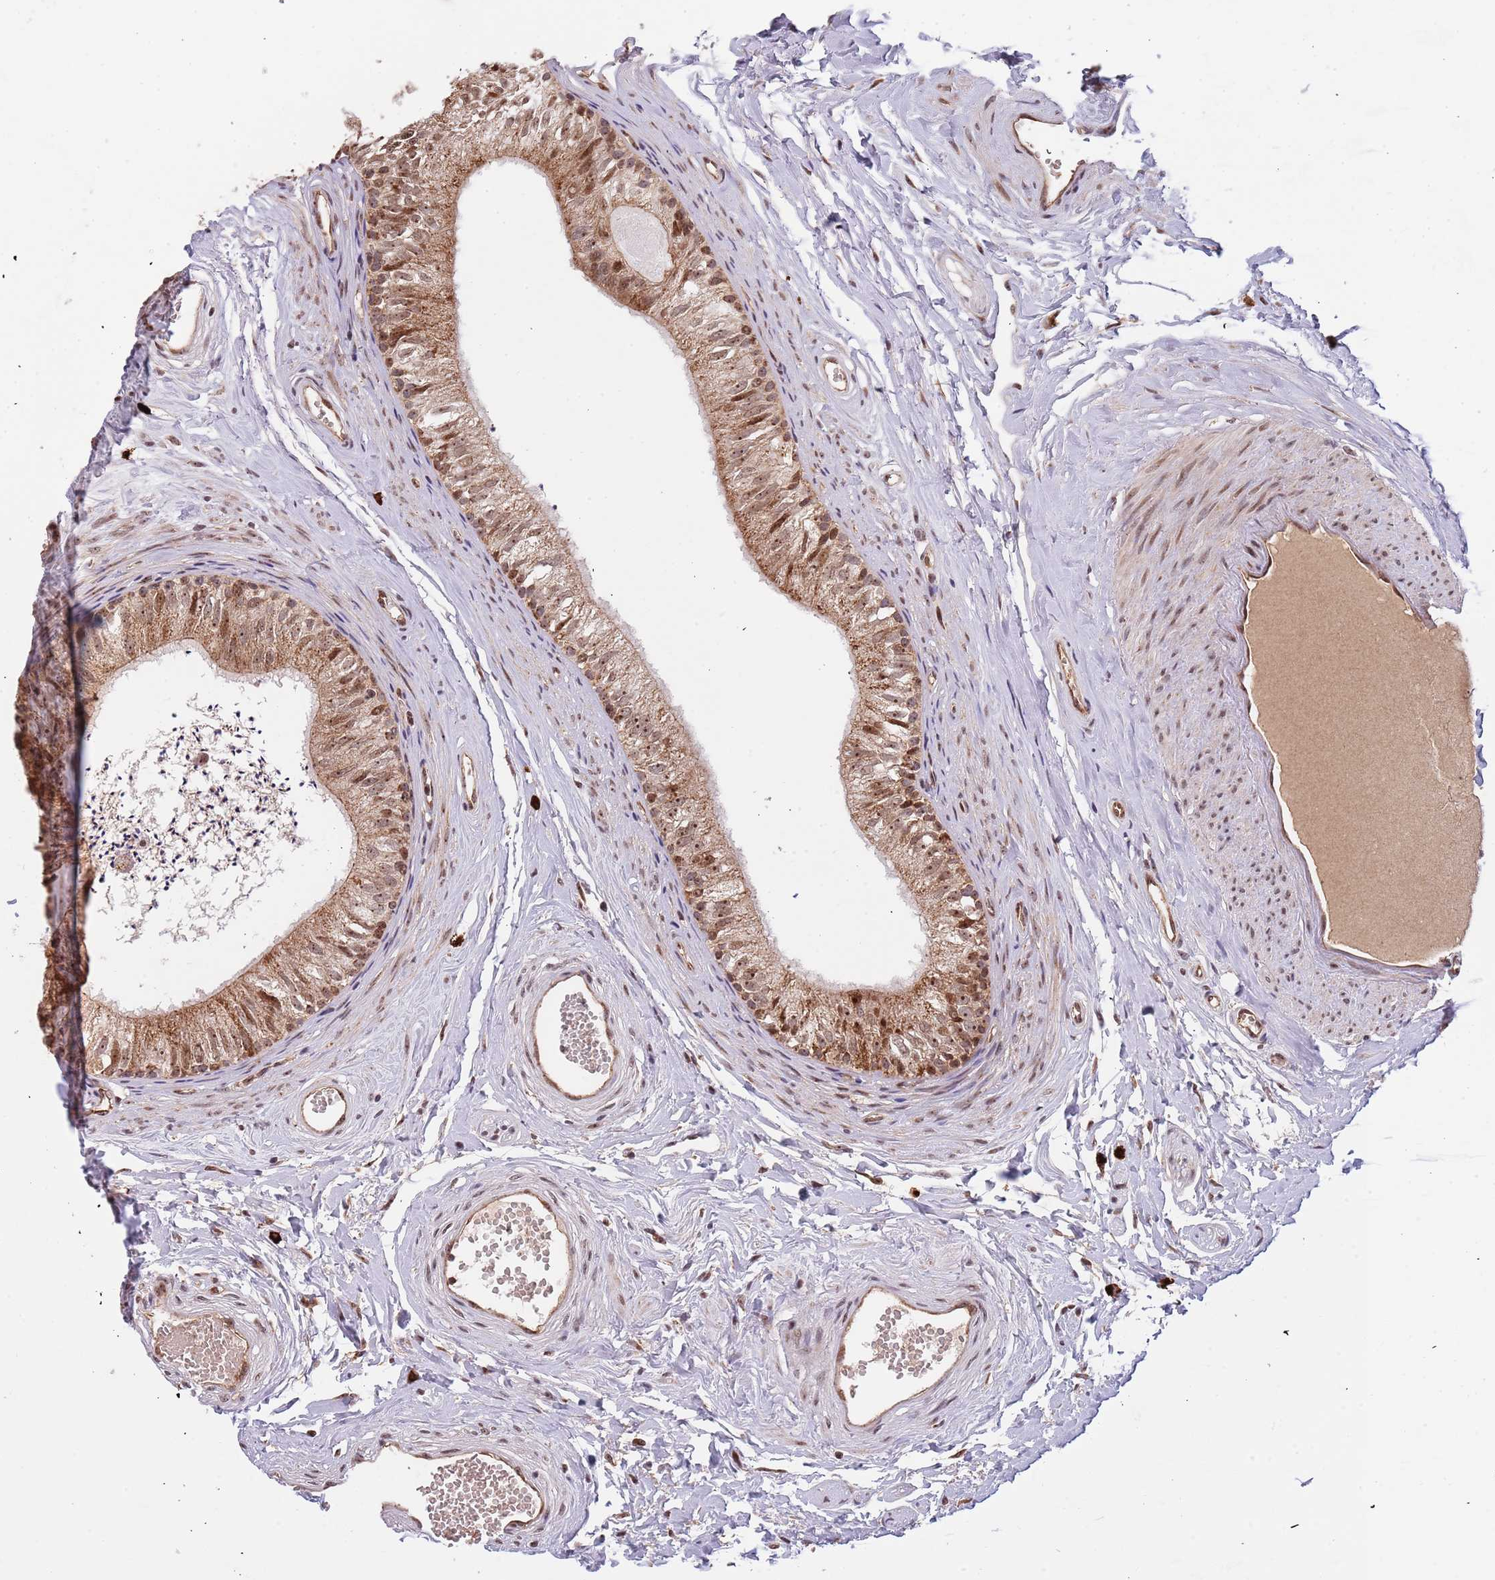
{"staining": {"intensity": "moderate", "quantity": ">75%", "location": "cytoplasmic/membranous,nuclear"}, "tissue": "epididymis", "cell_type": "Glandular cells", "image_type": "normal", "snomed": [{"axis": "morphology", "description": "Normal tissue, NOS"}, {"axis": "topography", "description": "Epididymis"}], "caption": "Immunohistochemistry (DAB (3,3'-diaminobenzidine)) staining of normal human epididymis demonstrates moderate cytoplasmic/membranous,nuclear protein staining in approximately >75% of glandular cells.", "gene": "DCHS1", "patient": {"sex": "male", "age": 56}}